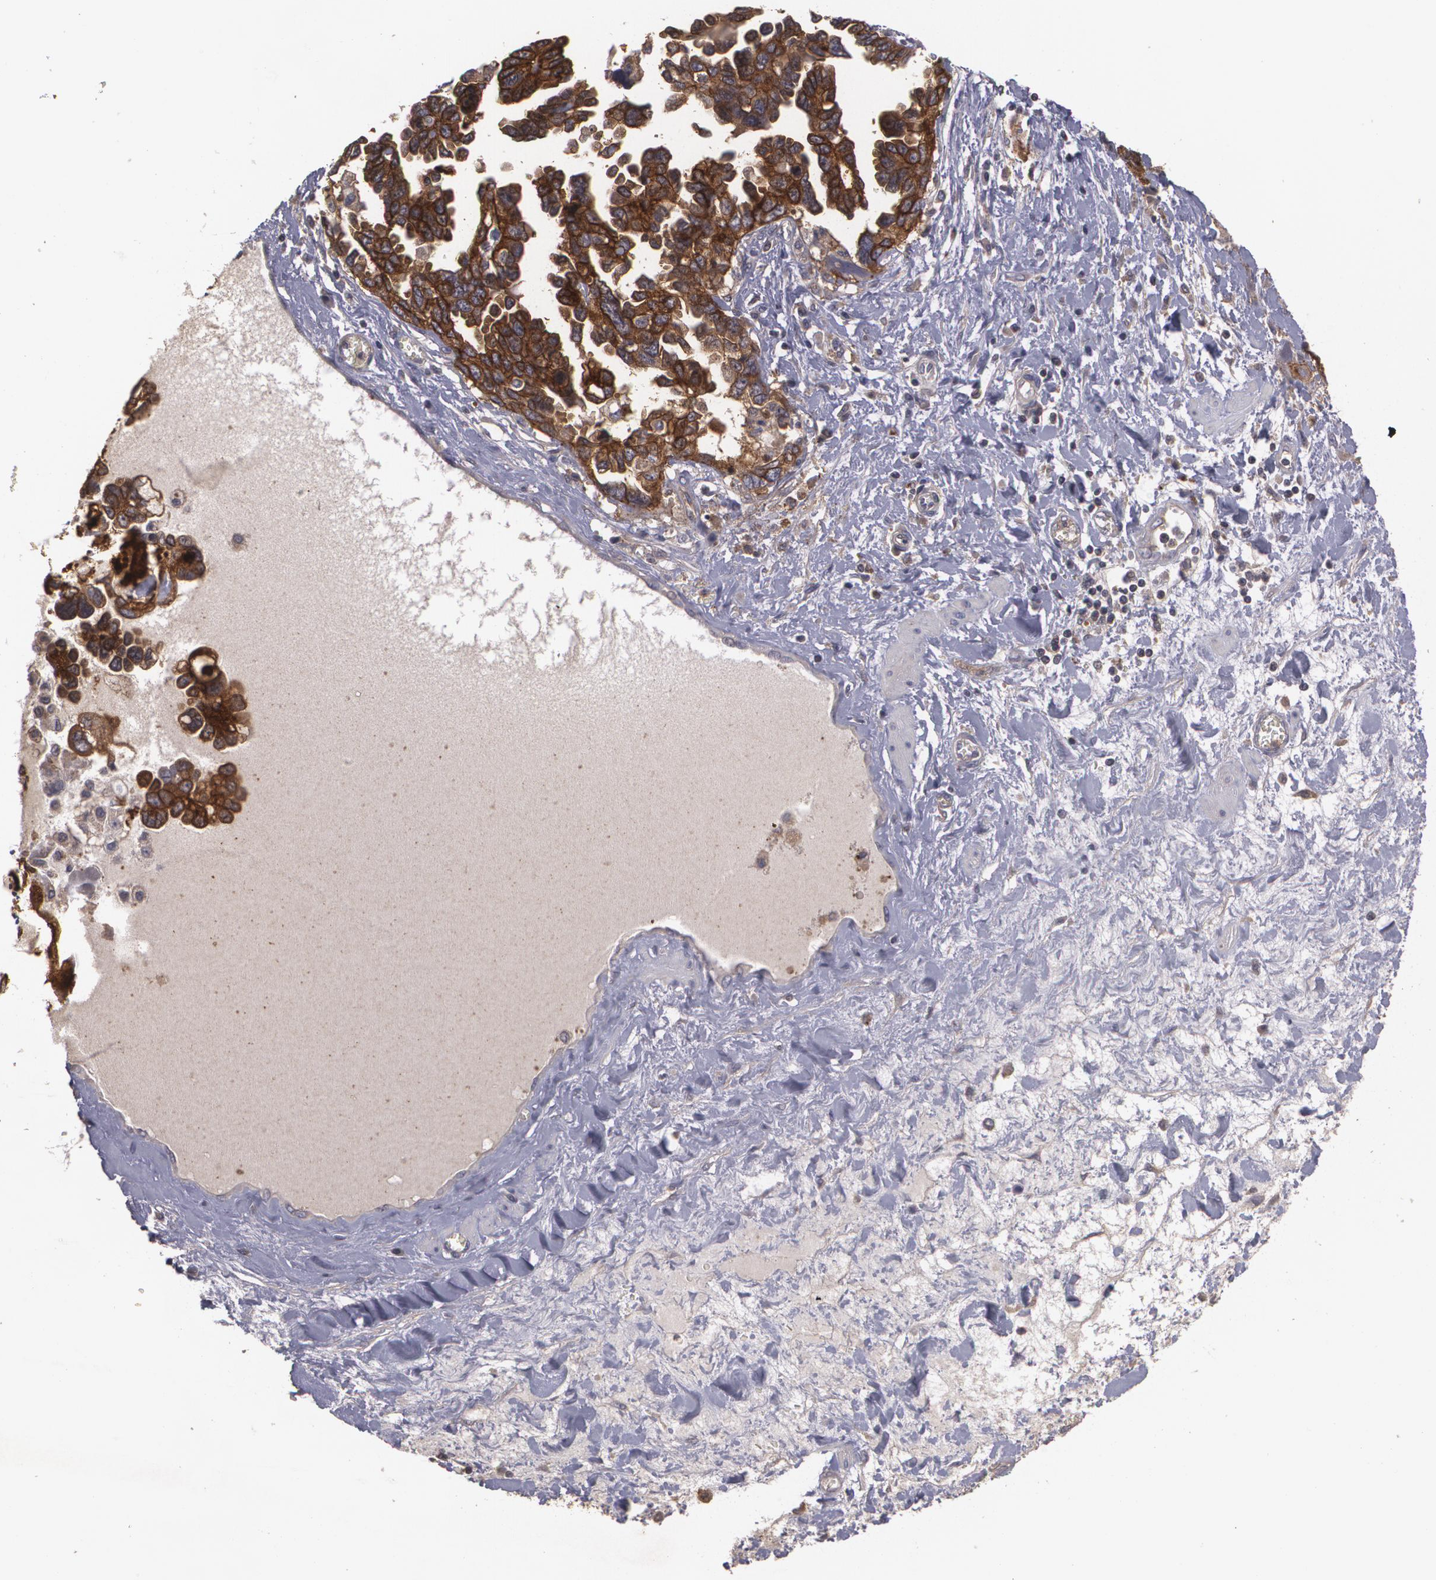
{"staining": {"intensity": "strong", "quantity": ">75%", "location": "cytoplasmic/membranous"}, "tissue": "ovarian cancer", "cell_type": "Tumor cells", "image_type": "cancer", "snomed": [{"axis": "morphology", "description": "Cystadenocarcinoma, serous, NOS"}, {"axis": "topography", "description": "Ovary"}], "caption": "Ovarian cancer was stained to show a protein in brown. There is high levels of strong cytoplasmic/membranous staining in approximately >75% of tumor cells. Nuclei are stained in blue.", "gene": "HRAS", "patient": {"sex": "female", "age": 63}}